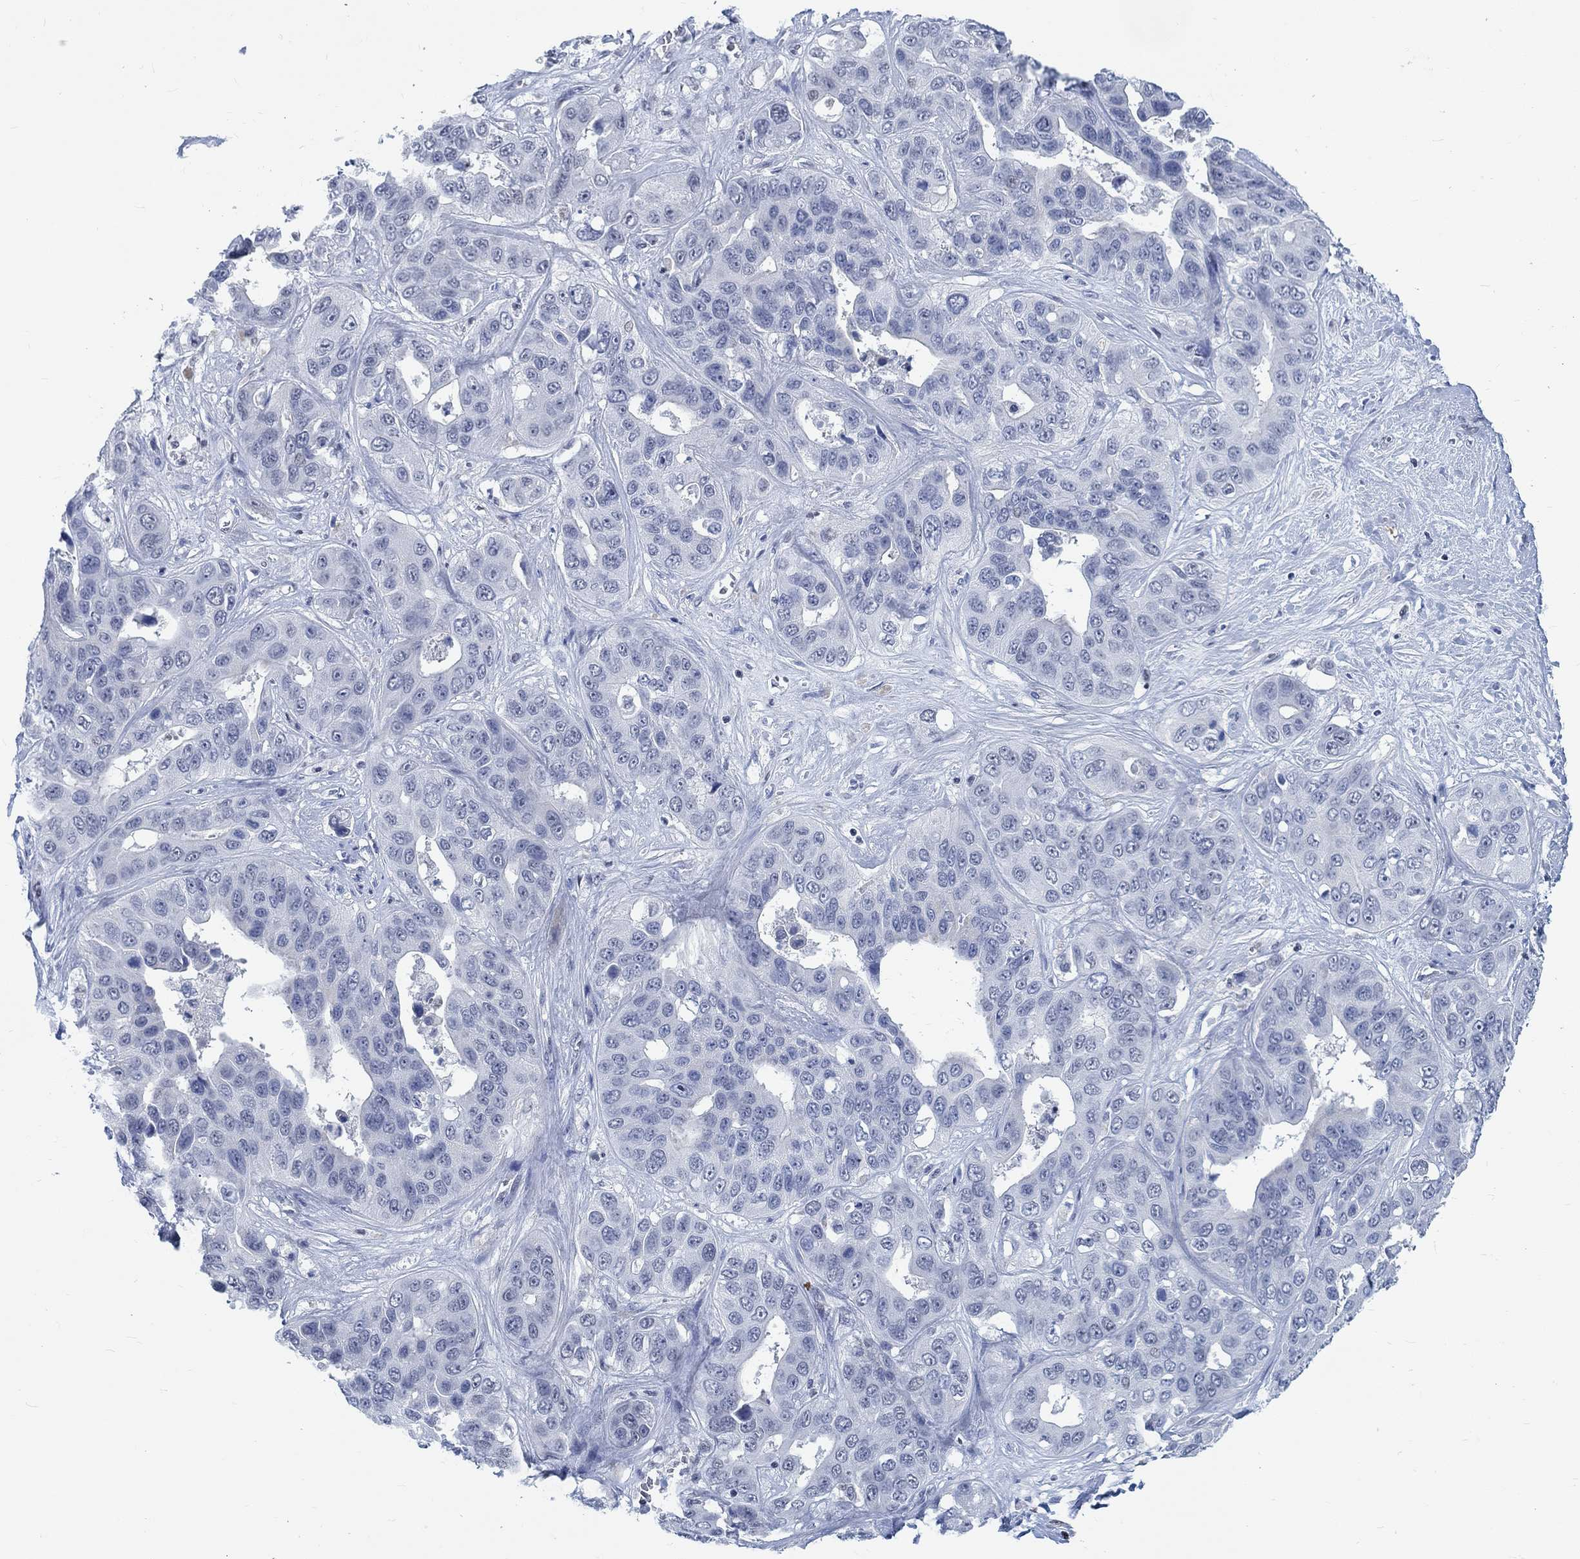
{"staining": {"intensity": "negative", "quantity": "none", "location": "none"}, "tissue": "liver cancer", "cell_type": "Tumor cells", "image_type": "cancer", "snomed": [{"axis": "morphology", "description": "Cholangiocarcinoma"}, {"axis": "topography", "description": "Liver"}], "caption": "Tumor cells are negative for brown protein staining in liver cancer (cholangiocarcinoma).", "gene": "KCNH8", "patient": {"sex": "female", "age": 52}}